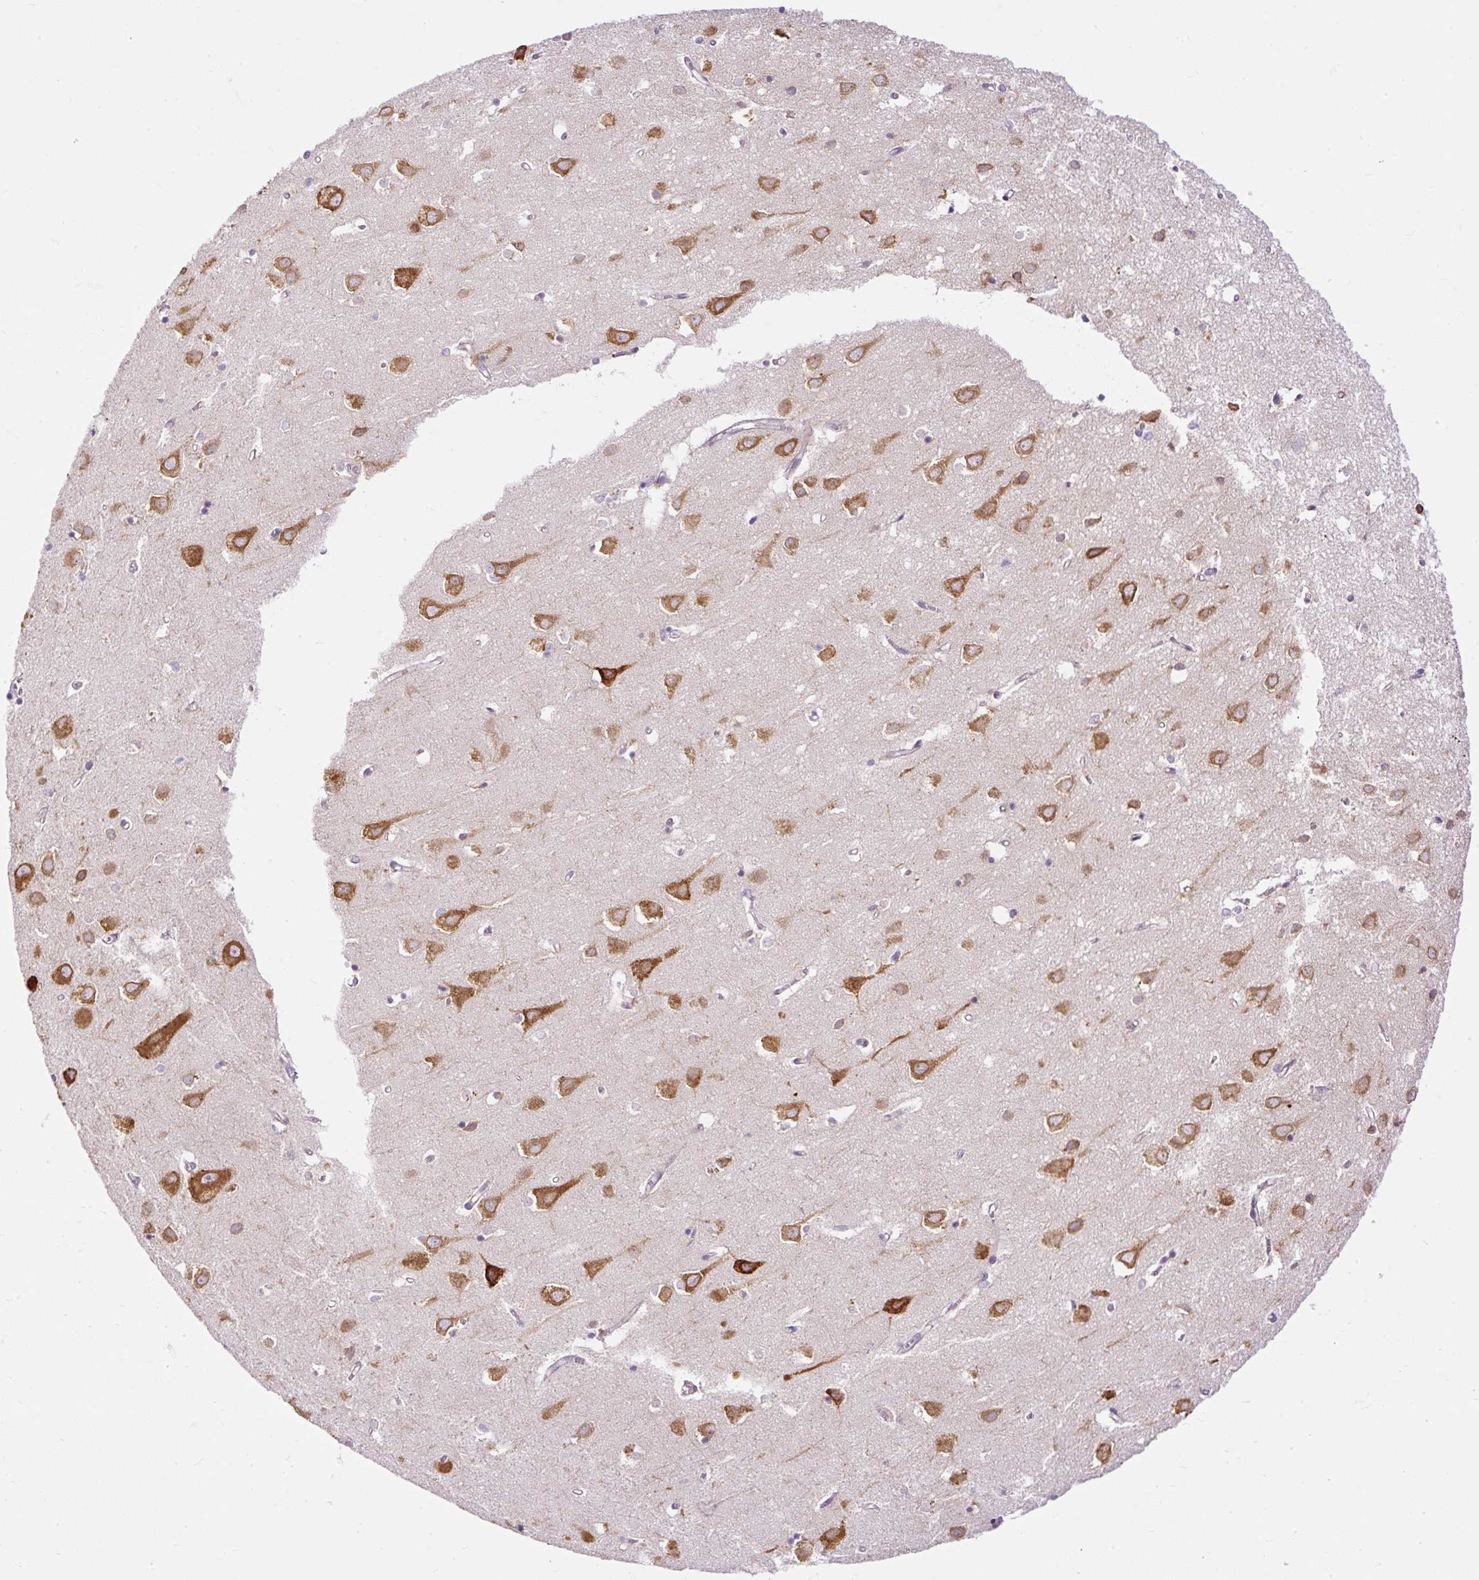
{"staining": {"intensity": "negative", "quantity": "none", "location": "none"}, "tissue": "cerebral cortex", "cell_type": "Endothelial cells", "image_type": "normal", "snomed": [{"axis": "morphology", "description": "Normal tissue, NOS"}, {"axis": "topography", "description": "Cerebral cortex"}], "caption": "There is no significant staining in endothelial cells of cerebral cortex. (DAB immunohistochemistry (IHC) with hematoxylin counter stain).", "gene": "FMC1", "patient": {"sex": "male", "age": 70}}